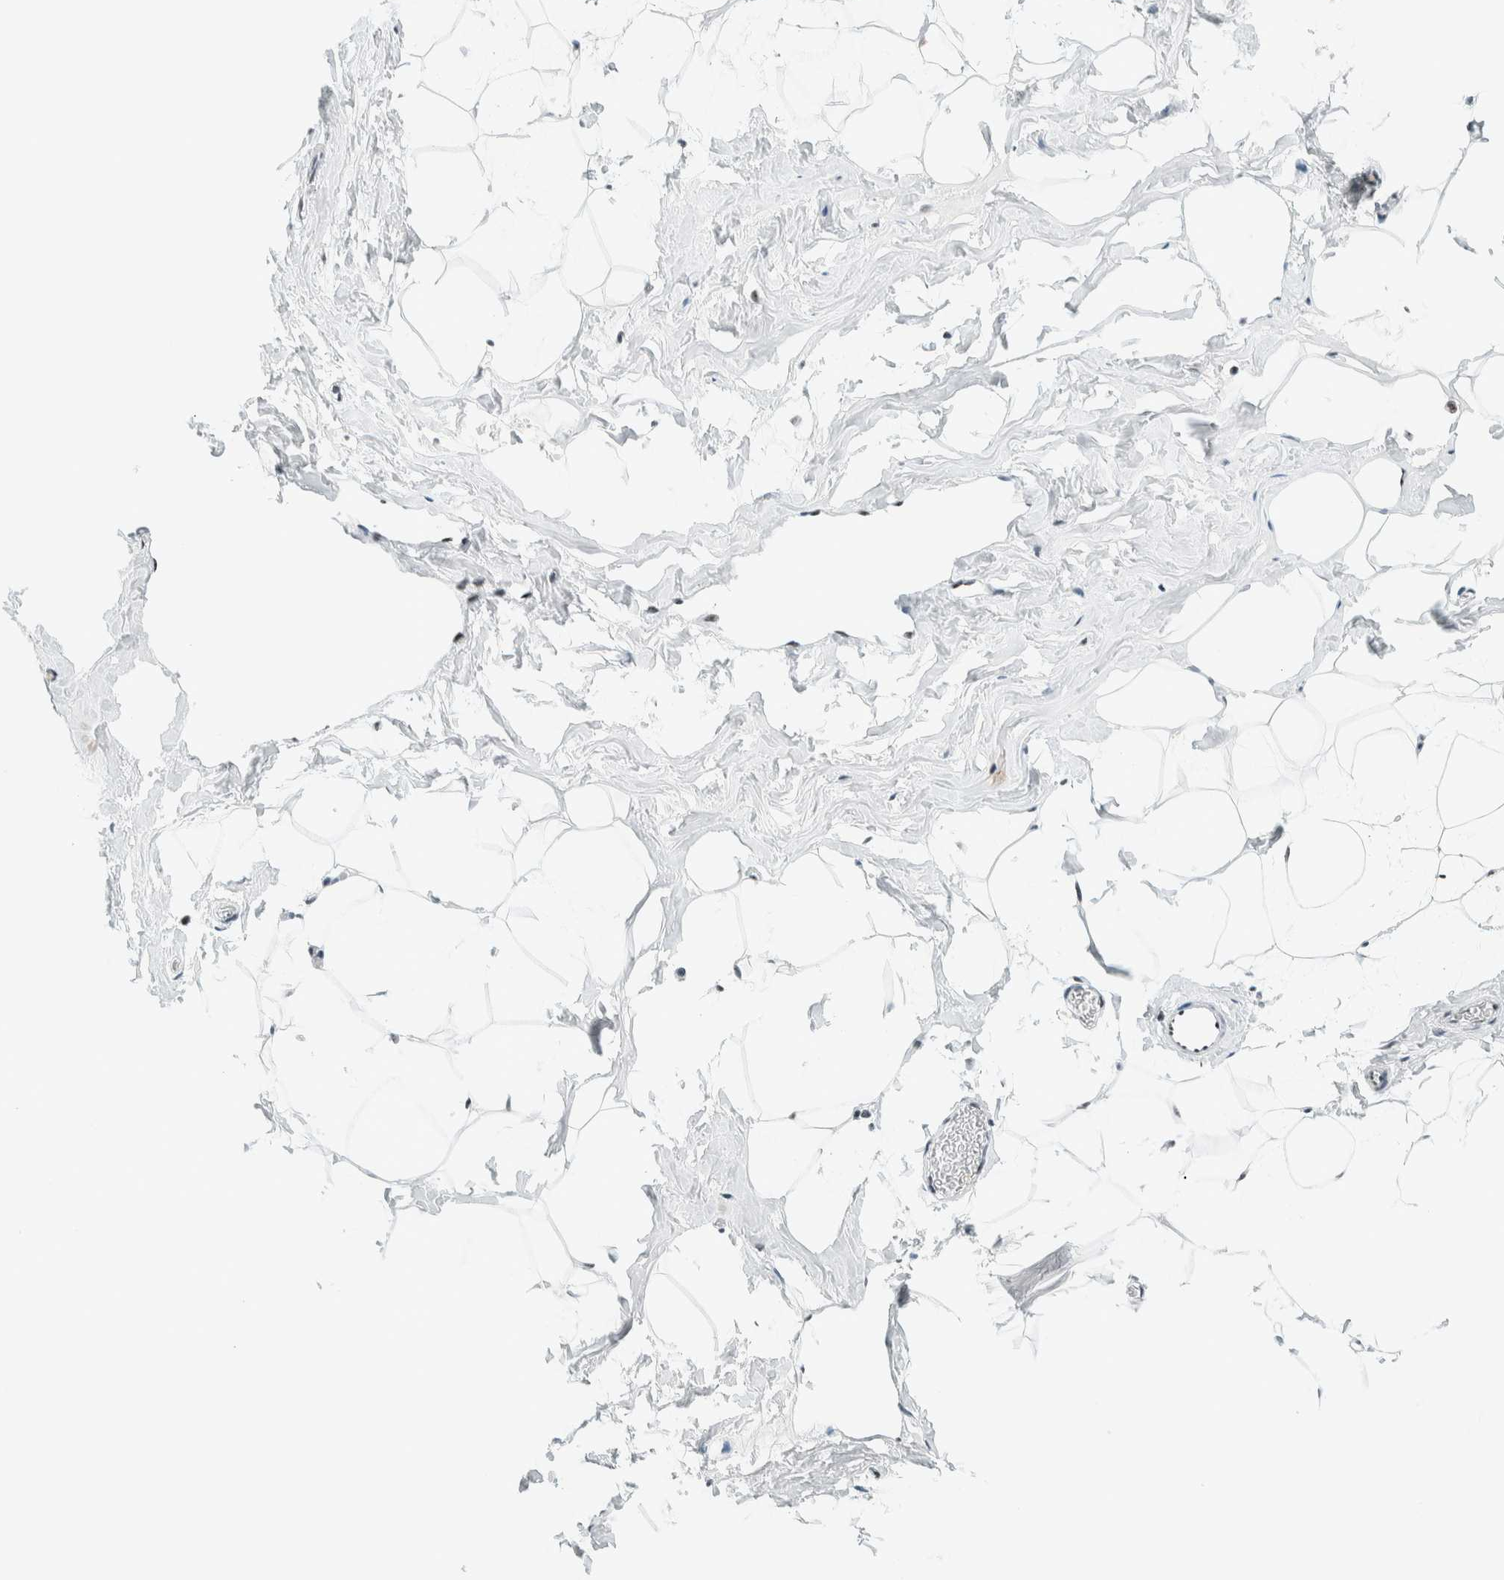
{"staining": {"intensity": "weak", "quantity": ">75%", "location": "nuclear"}, "tissue": "adipose tissue", "cell_type": "Adipocytes", "image_type": "normal", "snomed": [{"axis": "morphology", "description": "Normal tissue, NOS"}, {"axis": "morphology", "description": "Fibrosis, NOS"}, {"axis": "topography", "description": "Breast"}, {"axis": "topography", "description": "Adipose tissue"}], "caption": "A high-resolution image shows immunohistochemistry (IHC) staining of normal adipose tissue, which shows weak nuclear positivity in approximately >75% of adipocytes. Ihc stains the protein in brown and the nuclei are stained blue.", "gene": "CYSRT1", "patient": {"sex": "female", "age": 39}}